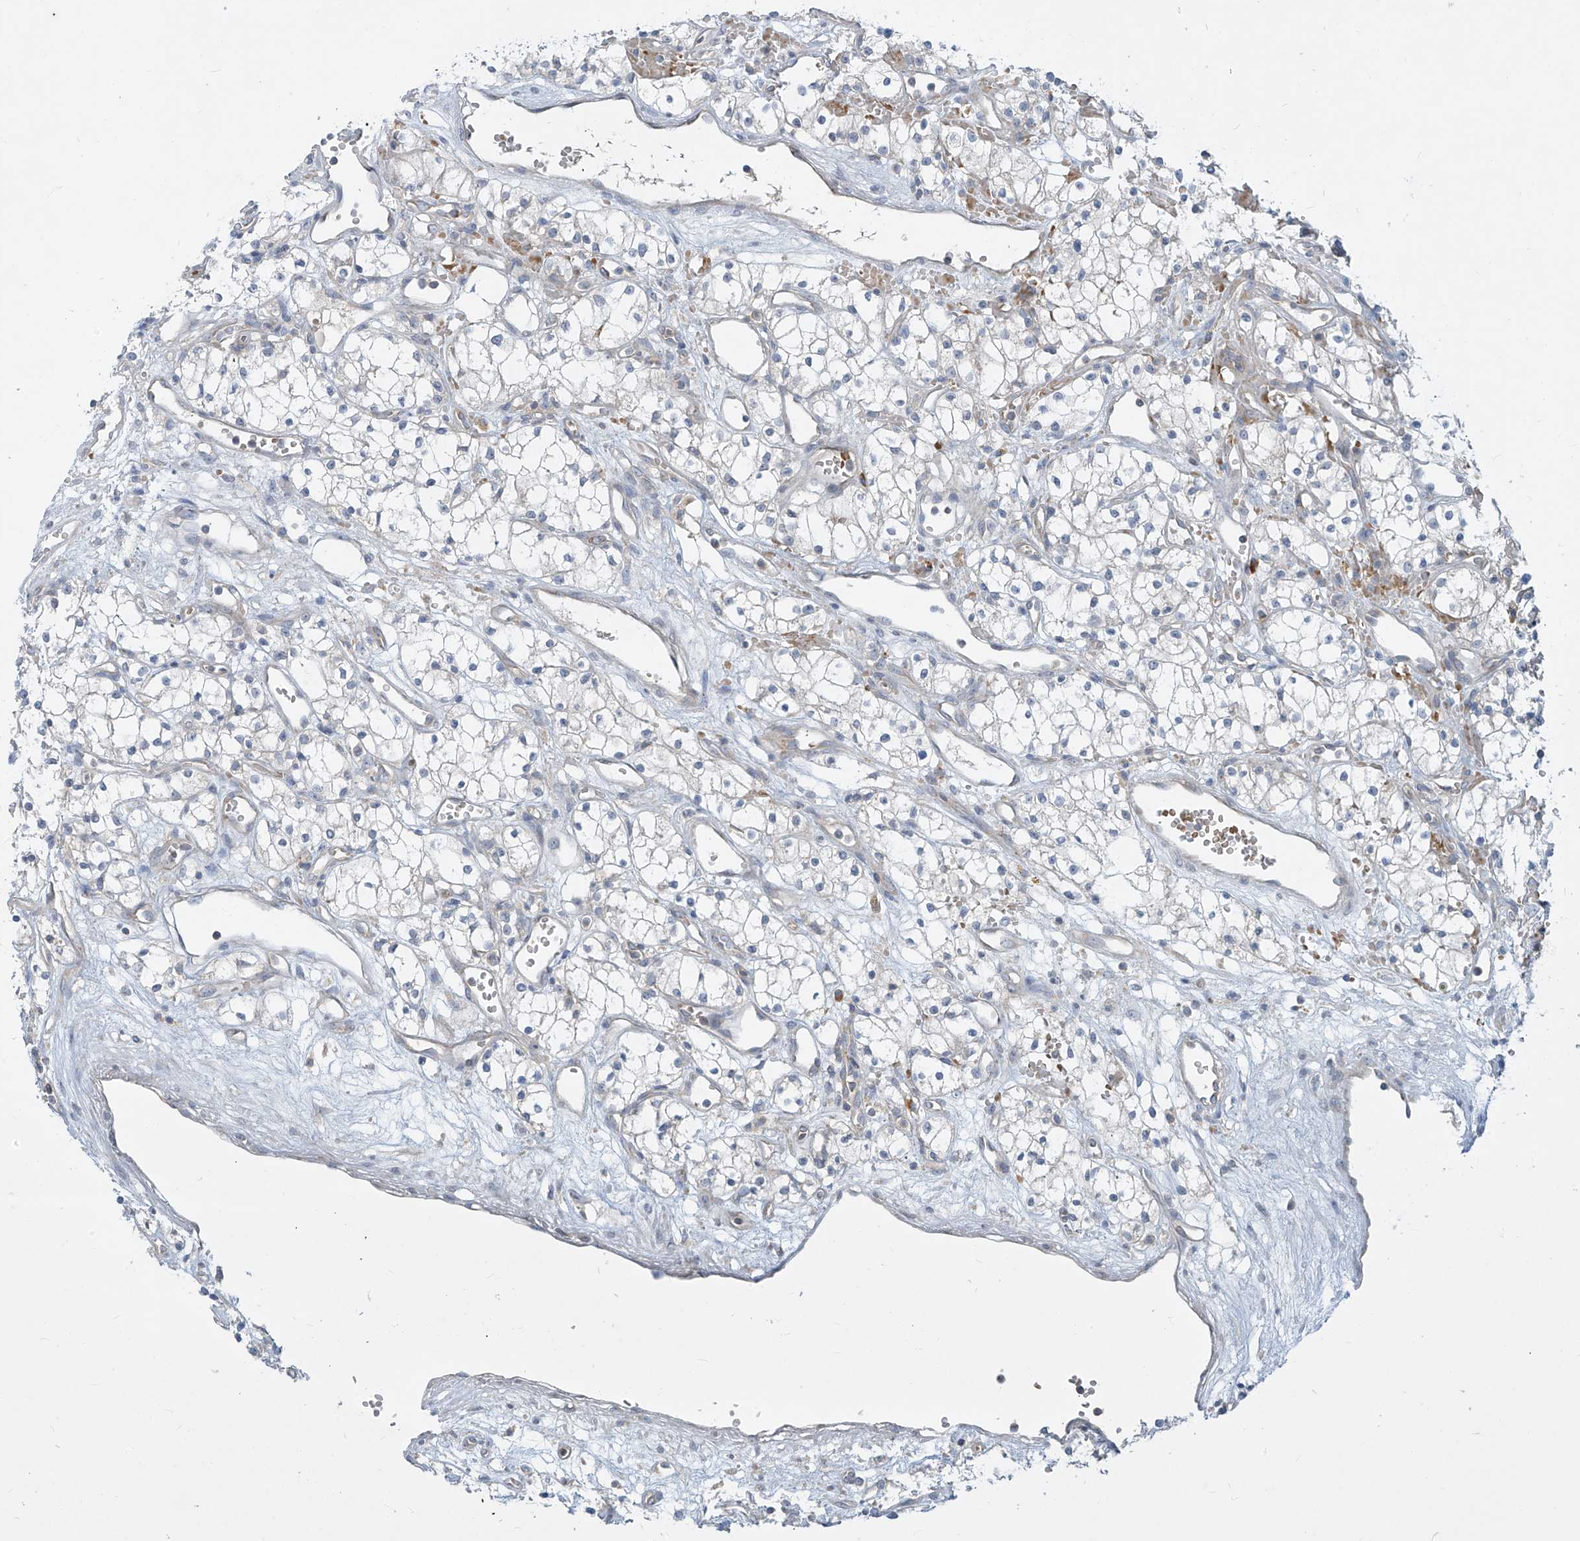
{"staining": {"intensity": "negative", "quantity": "none", "location": "none"}, "tissue": "renal cancer", "cell_type": "Tumor cells", "image_type": "cancer", "snomed": [{"axis": "morphology", "description": "Adenocarcinoma, NOS"}, {"axis": "topography", "description": "Kidney"}], "caption": "An IHC micrograph of adenocarcinoma (renal) is shown. There is no staining in tumor cells of adenocarcinoma (renal). (DAB immunohistochemistry, high magnification).", "gene": "DGKQ", "patient": {"sex": "male", "age": 59}}